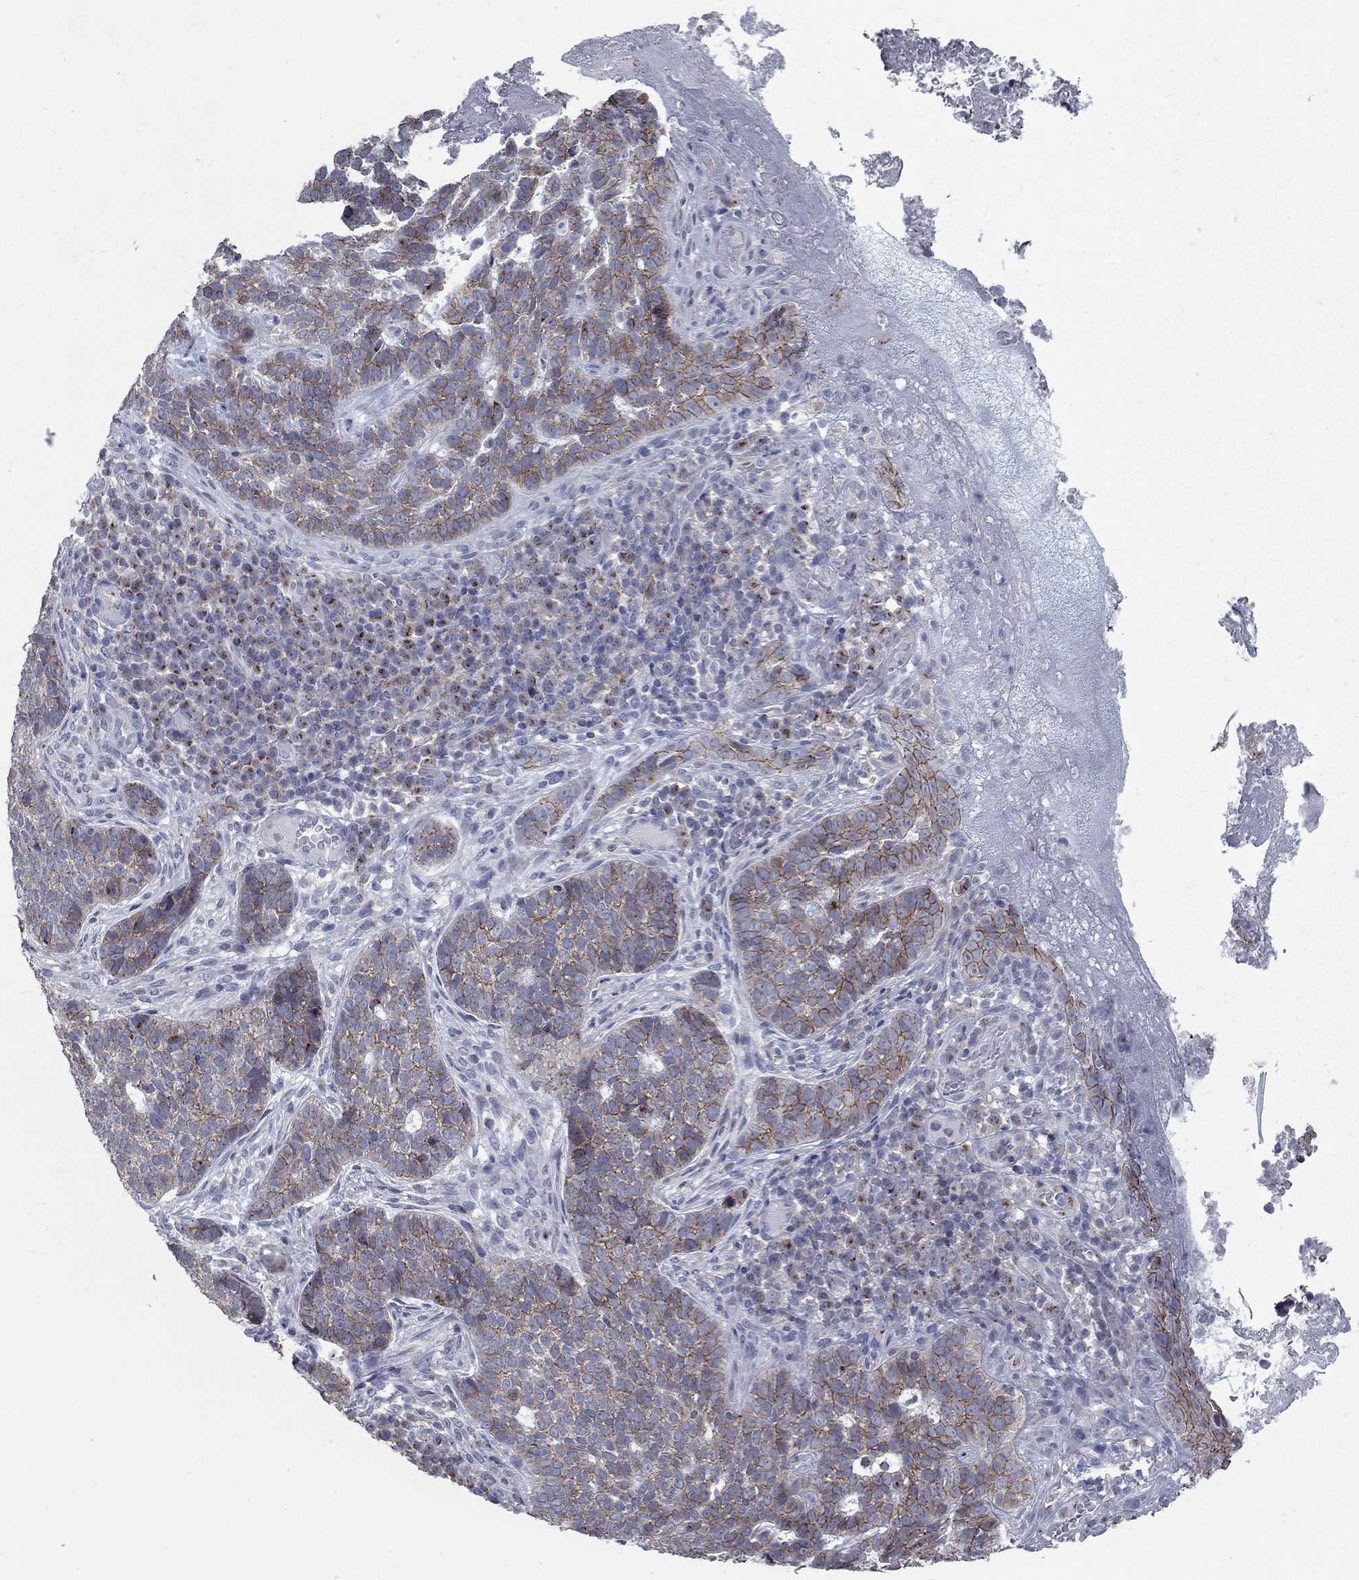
{"staining": {"intensity": "strong", "quantity": "25%-75%", "location": "cytoplasmic/membranous"}, "tissue": "skin cancer", "cell_type": "Tumor cells", "image_type": "cancer", "snomed": [{"axis": "morphology", "description": "Basal cell carcinoma"}, {"axis": "topography", "description": "Skin"}], "caption": "This is a micrograph of immunohistochemistry staining of skin cancer, which shows strong expression in the cytoplasmic/membranous of tumor cells.", "gene": "KIAA0319L", "patient": {"sex": "female", "age": 69}}